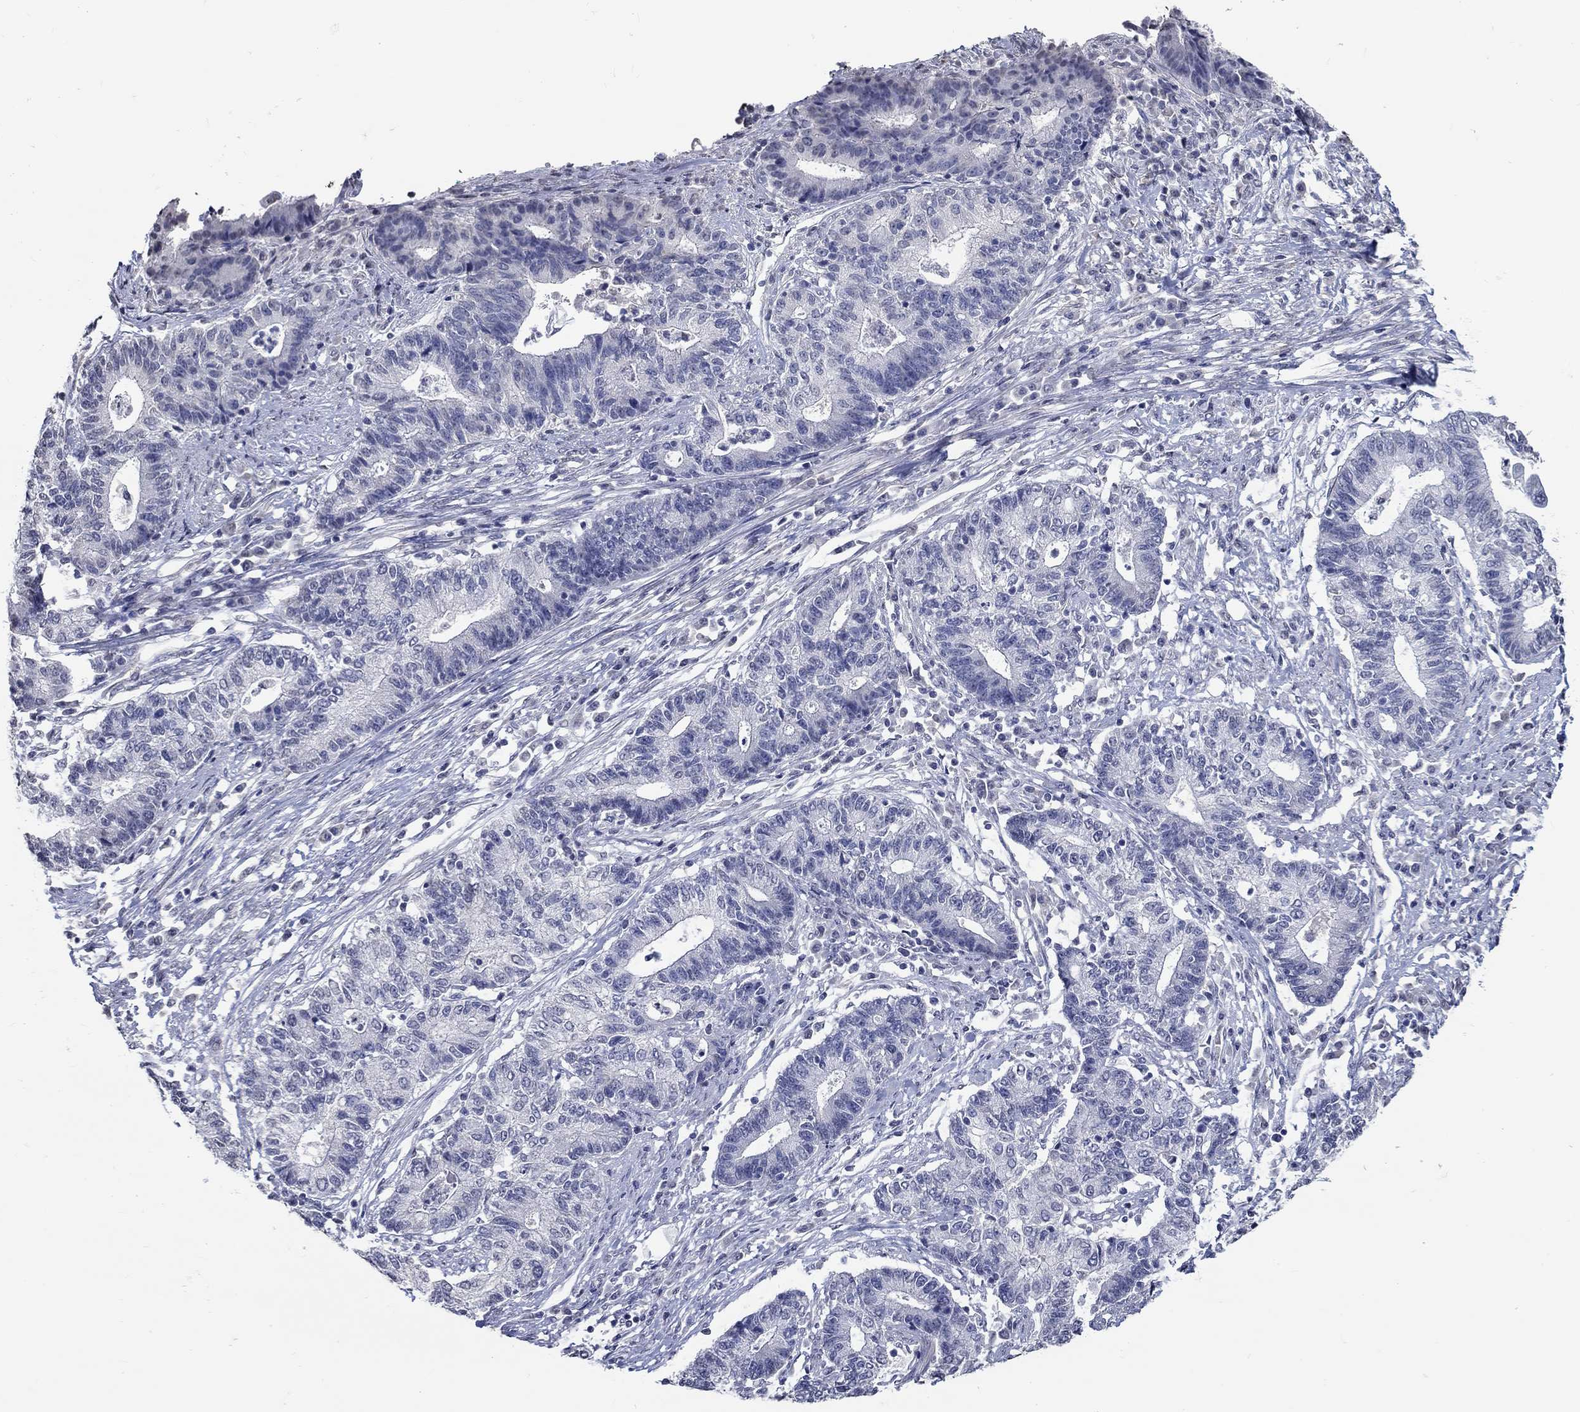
{"staining": {"intensity": "negative", "quantity": "none", "location": "none"}, "tissue": "endometrial cancer", "cell_type": "Tumor cells", "image_type": "cancer", "snomed": [{"axis": "morphology", "description": "Adenocarcinoma, NOS"}, {"axis": "topography", "description": "Uterus"}, {"axis": "topography", "description": "Endometrium"}], "caption": "Endometrial adenocarcinoma stained for a protein using immunohistochemistry shows no expression tumor cells.", "gene": "PDE1B", "patient": {"sex": "female", "age": 54}}